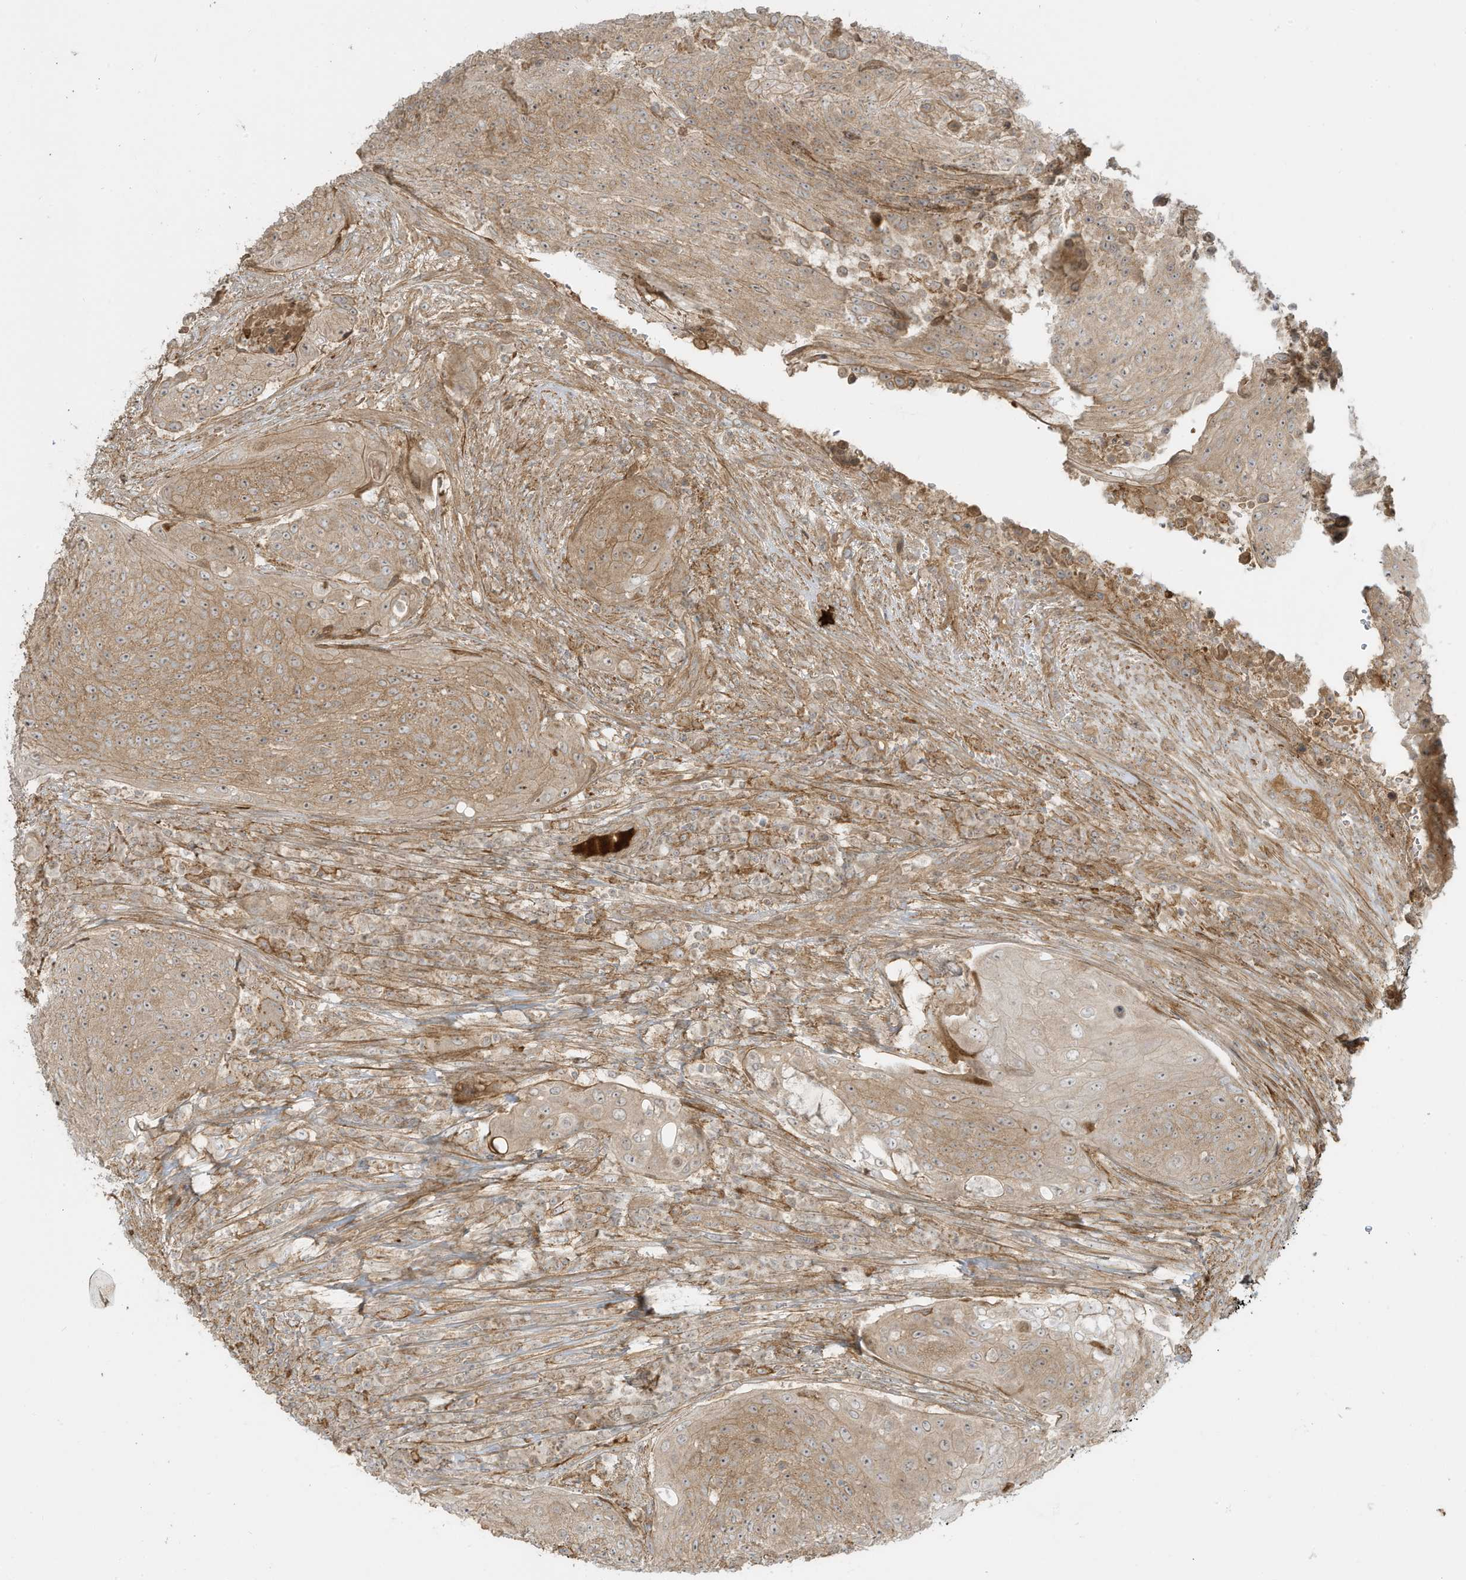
{"staining": {"intensity": "weak", "quantity": ">75%", "location": "cytoplasmic/membranous"}, "tissue": "urothelial cancer", "cell_type": "Tumor cells", "image_type": "cancer", "snomed": [{"axis": "morphology", "description": "Urothelial carcinoma, High grade"}, {"axis": "topography", "description": "Urinary bladder"}], "caption": "IHC histopathology image of neoplastic tissue: human urothelial cancer stained using immunohistochemistry reveals low levels of weak protein expression localized specifically in the cytoplasmic/membranous of tumor cells, appearing as a cytoplasmic/membranous brown color.", "gene": "ENTR1", "patient": {"sex": "female", "age": 63}}